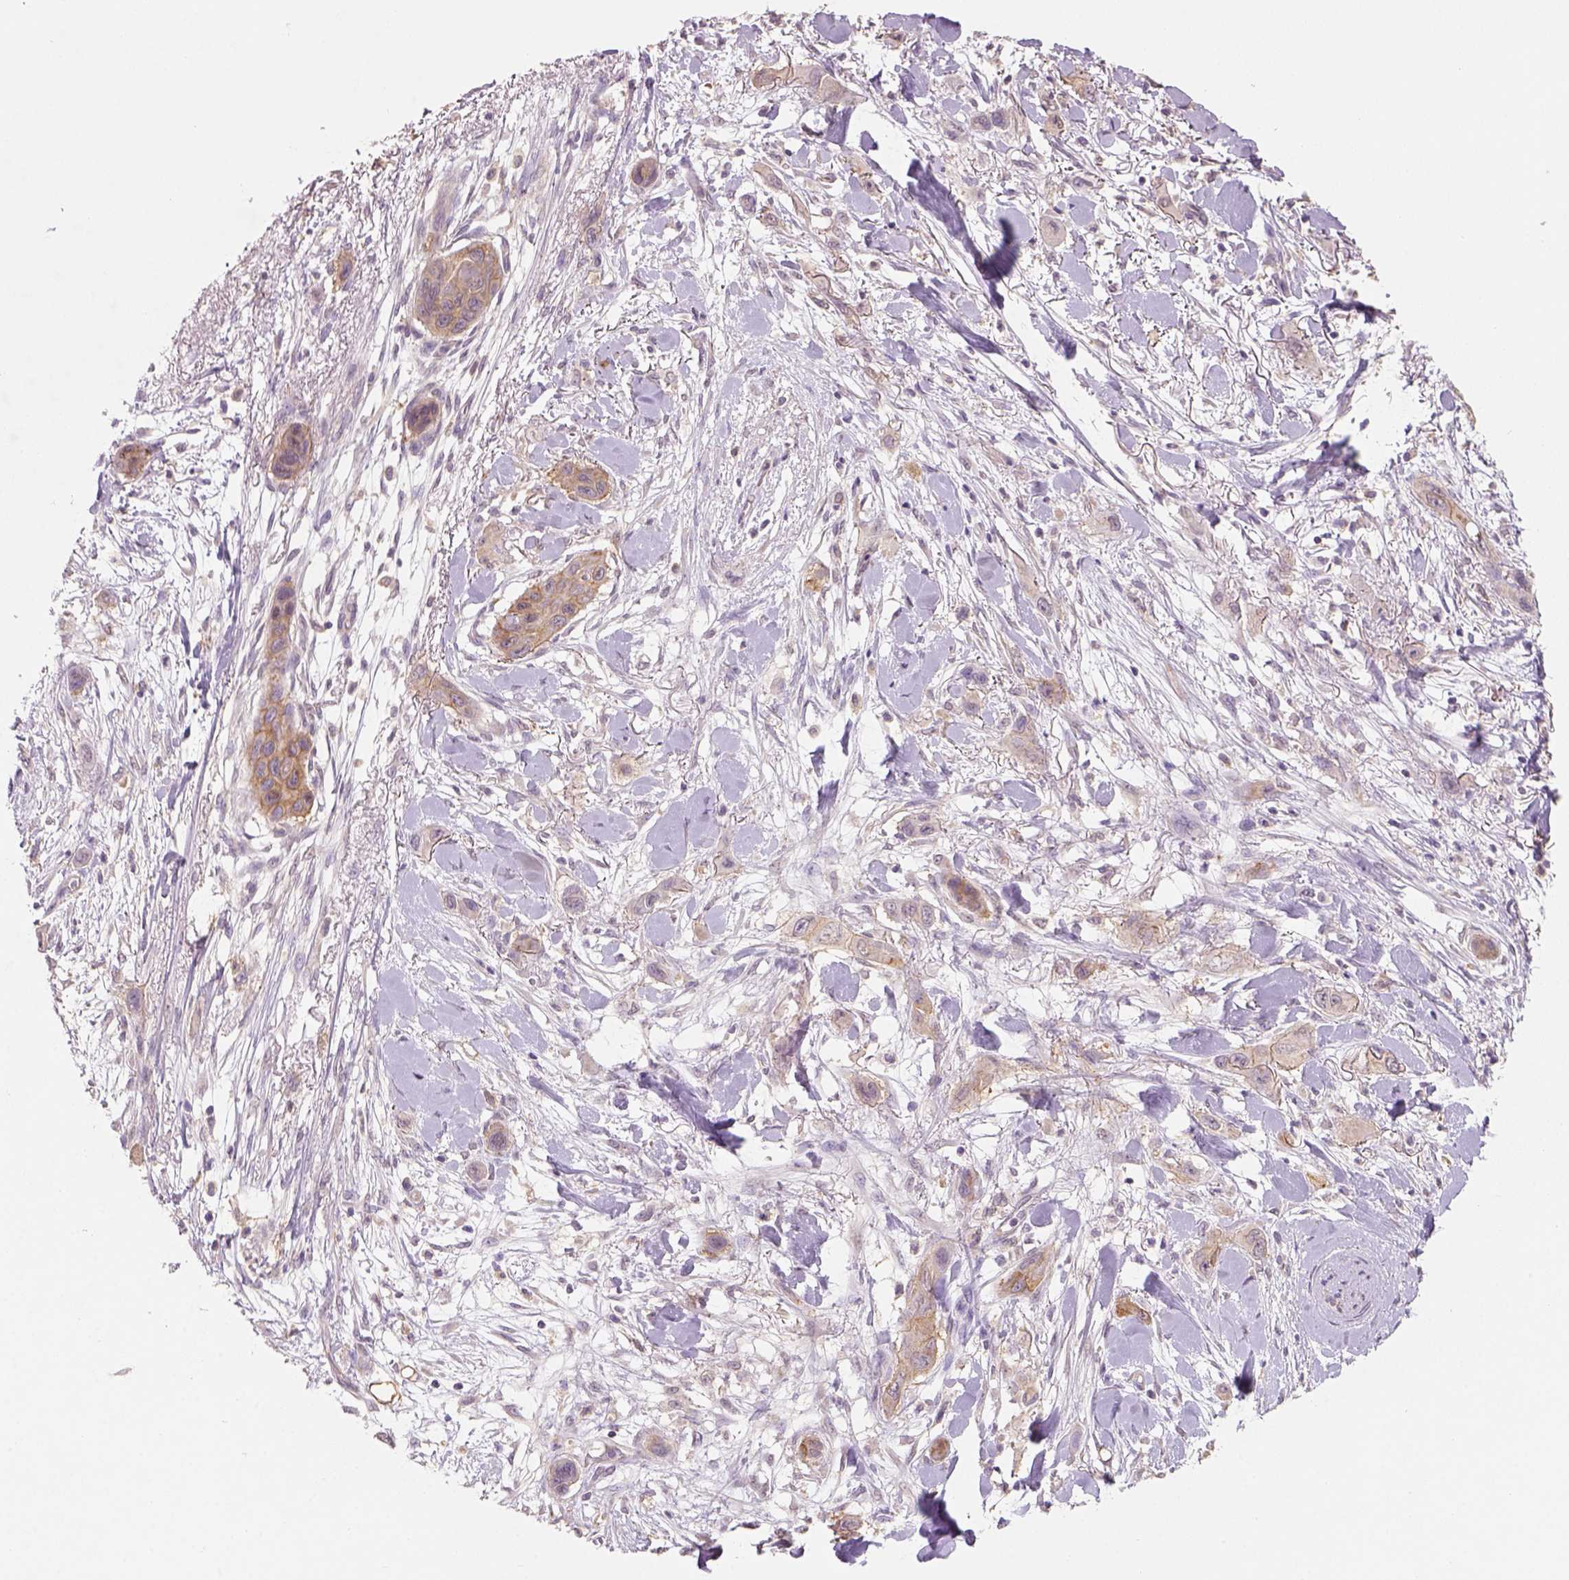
{"staining": {"intensity": "moderate", "quantity": "<25%", "location": "cytoplasmic/membranous"}, "tissue": "skin cancer", "cell_type": "Tumor cells", "image_type": "cancer", "snomed": [{"axis": "morphology", "description": "Squamous cell carcinoma, NOS"}, {"axis": "topography", "description": "Skin"}], "caption": "A histopathology image showing moderate cytoplasmic/membranous staining in approximately <25% of tumor cells in skin cancer (squamous cell carcinoma), as visualized by brown immunohistochemical staining.", "gene": "AP2B1", "patient": {"sex": "male", "age": 79}}